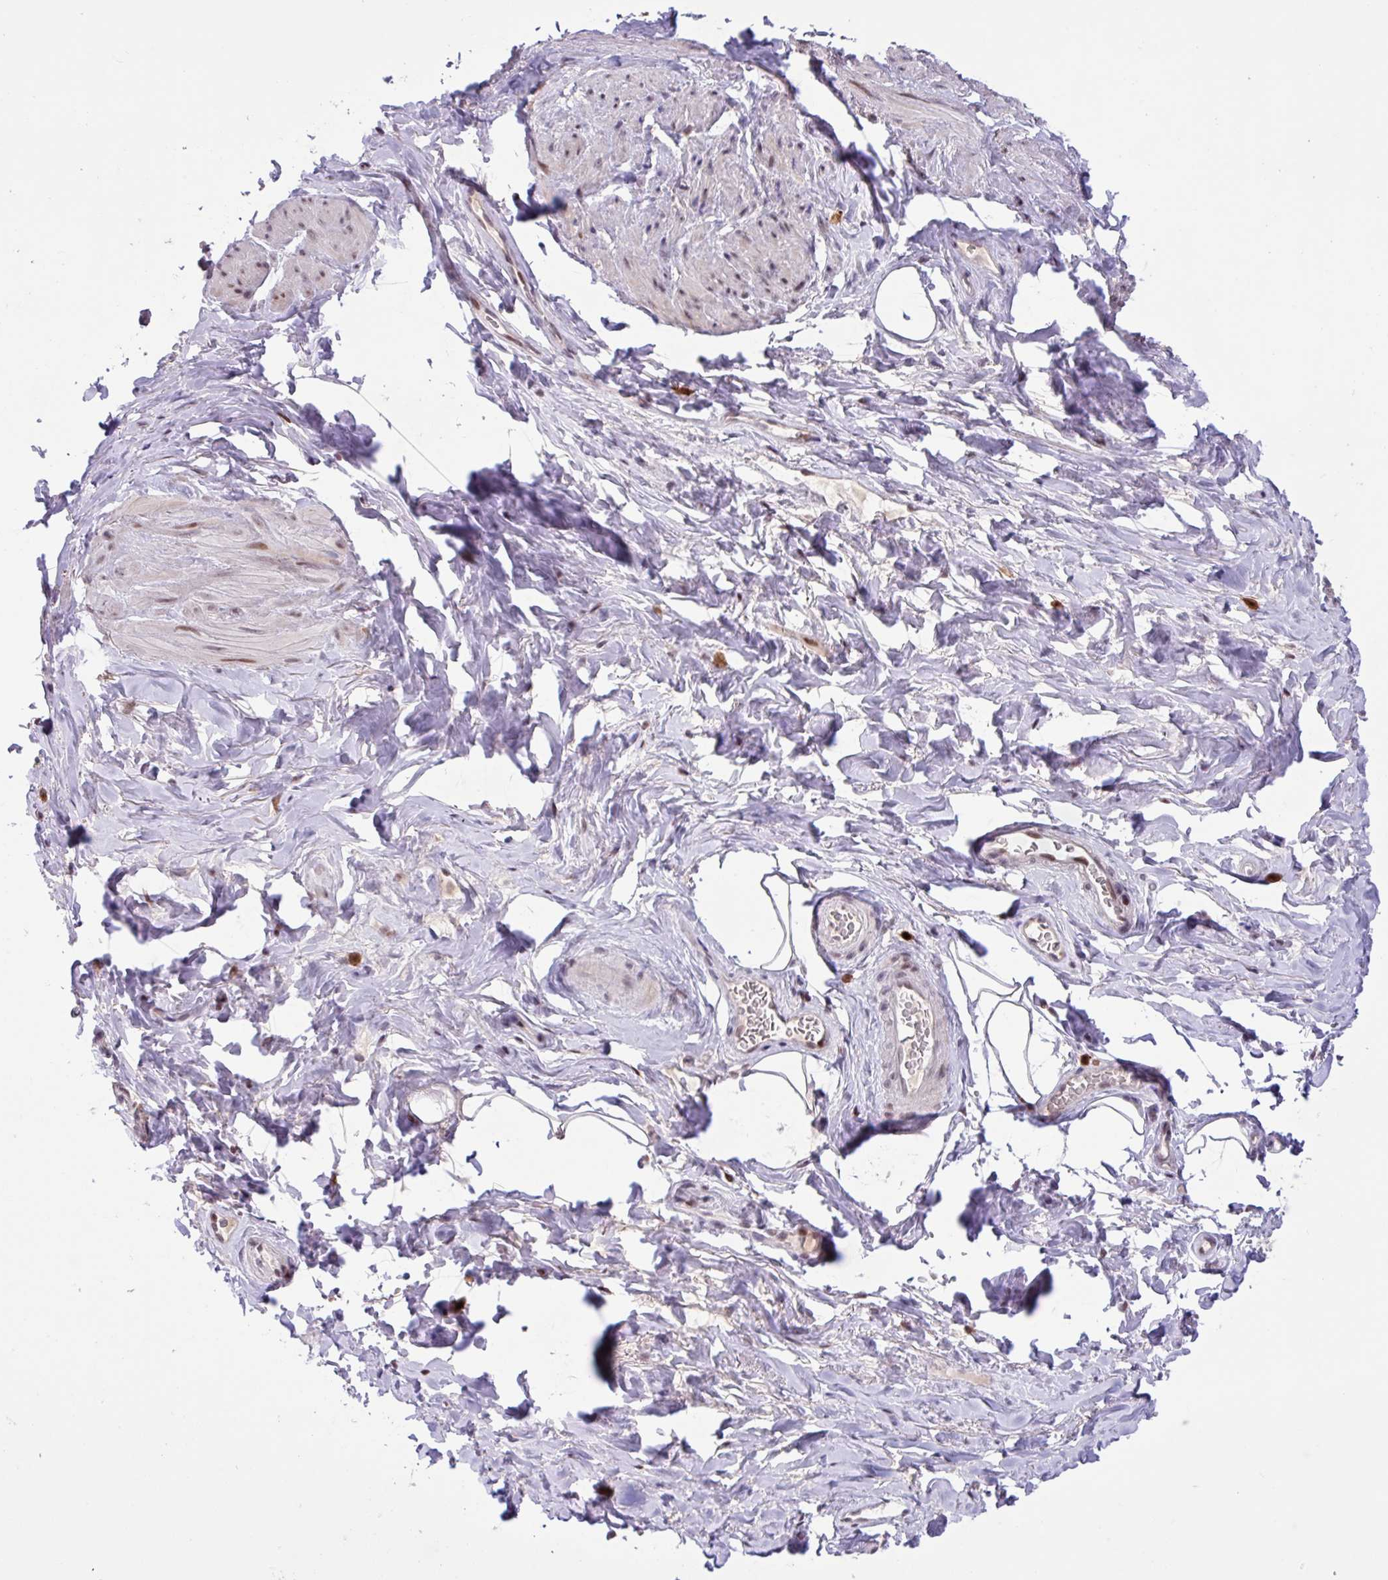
{"staining": {"intensity": "moderate", "quantity": ">75%", "location": "nuclear"}, "tissue": "smooth muscle", "cell_type": "Smooth muscle cells", "image_type": "normal", "snomed": [{"axis": "morphology", "description": "Normal tissue, NOS"}, {"axis": "topography", "description": "Smooth muscle"}, {"axis": "topography", "description": "Peripheral nerve tissue"}], "caption": "A high-resolution micrograph shows immunohistochemistry staining of benign smooth muscle, which demonstrates moderate nuclear positivity in about >75% of smooth muscle cells.", "gene": "BRD3", "patient": {"sex": "male", "age": 69}}